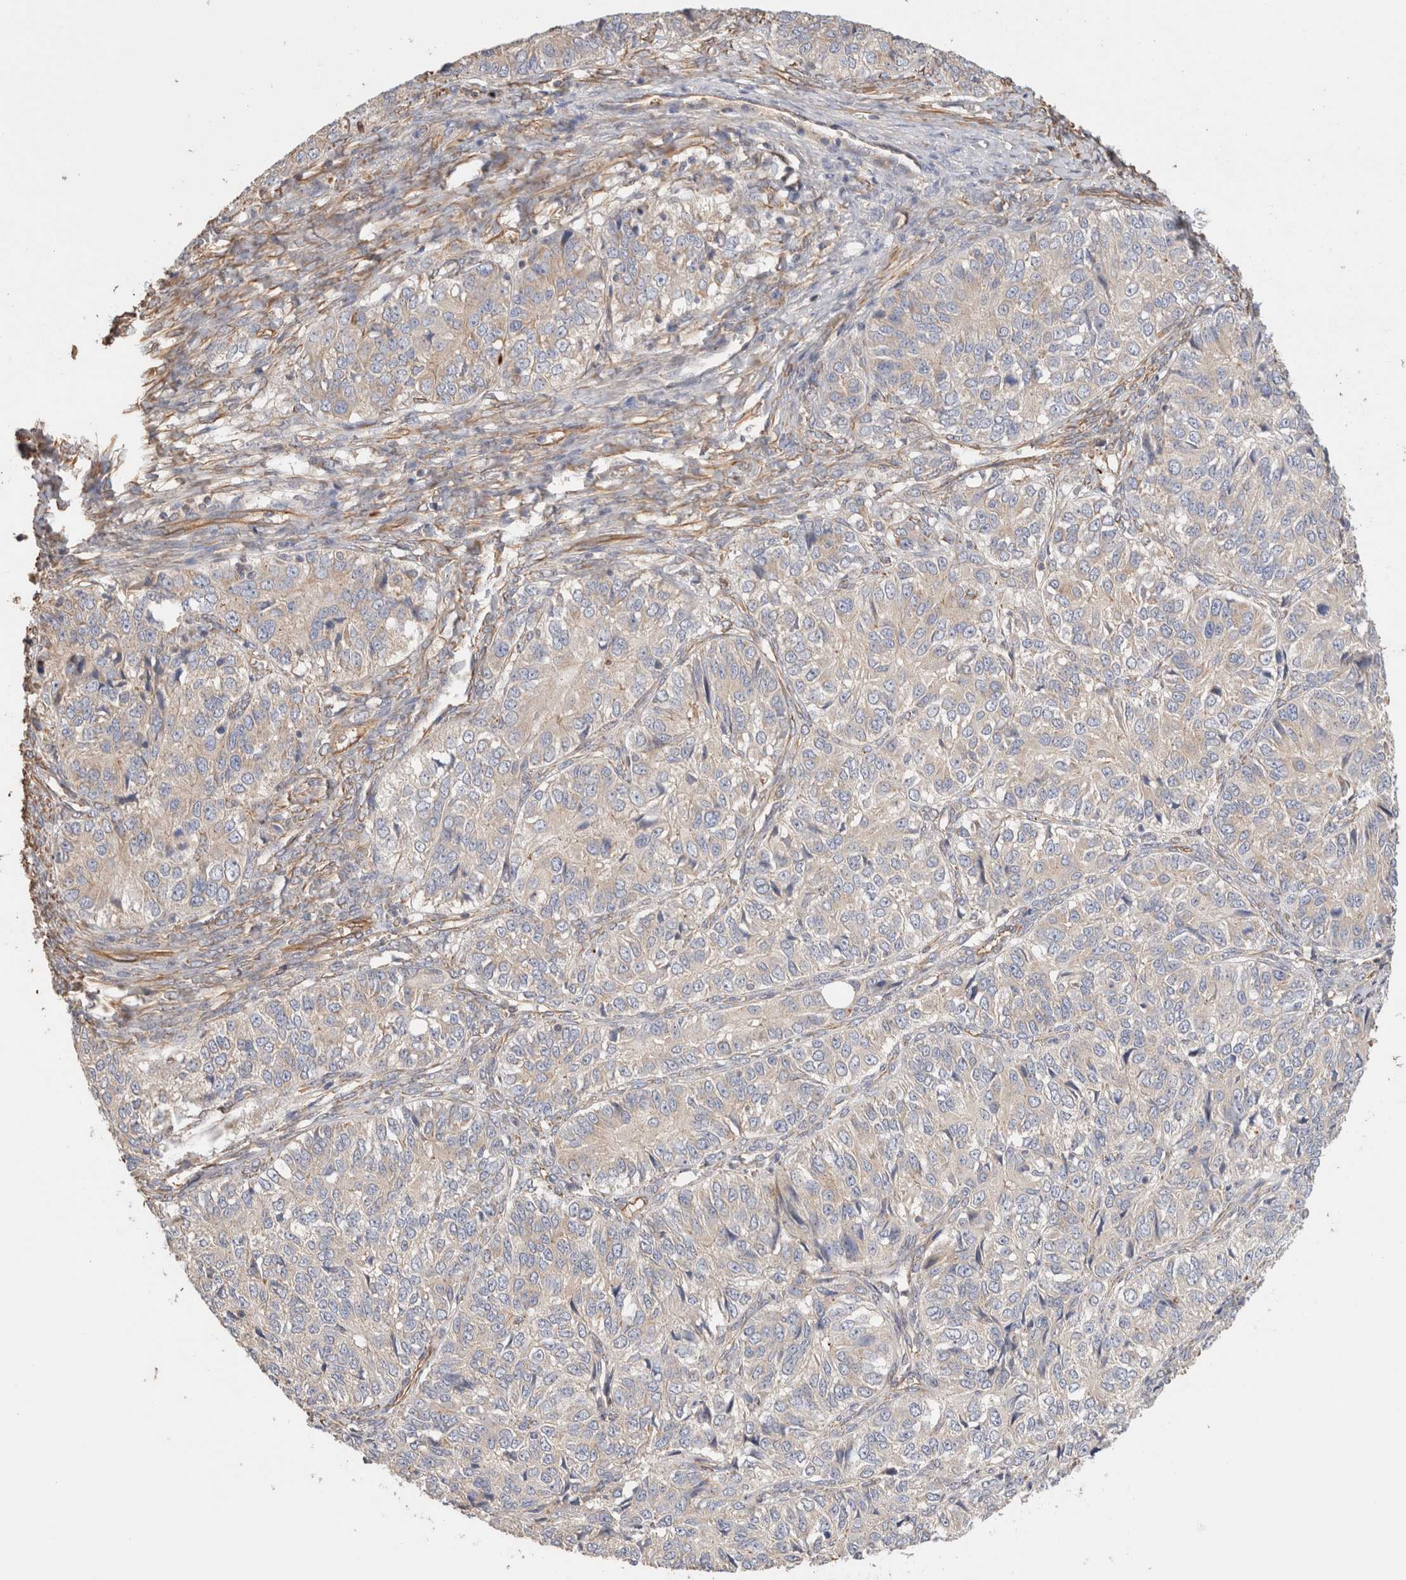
{"staining": {"intensity": "negative", "quantity": "none", "location": "none"}, "tissue": "ovarian cancer", "cell_type": "Tumor cells", "image_type": "cancer", "snomed": [{"axis": "morphology", "description": "Carcinoma, endometroid"}, {"axis": "topography", "description": "Ovary"}], "caption": "There is no significant staining in tumor cells of endometroid carcinoma (ovarian). Brightfield microscopy of IHC stained with DAB (3,3'-diaminobenzidine) (brown) and hematoxylin (blue), captured at high magnification.", "gene": "PROS1", "patient": {"sex": "female", "age": 51}}